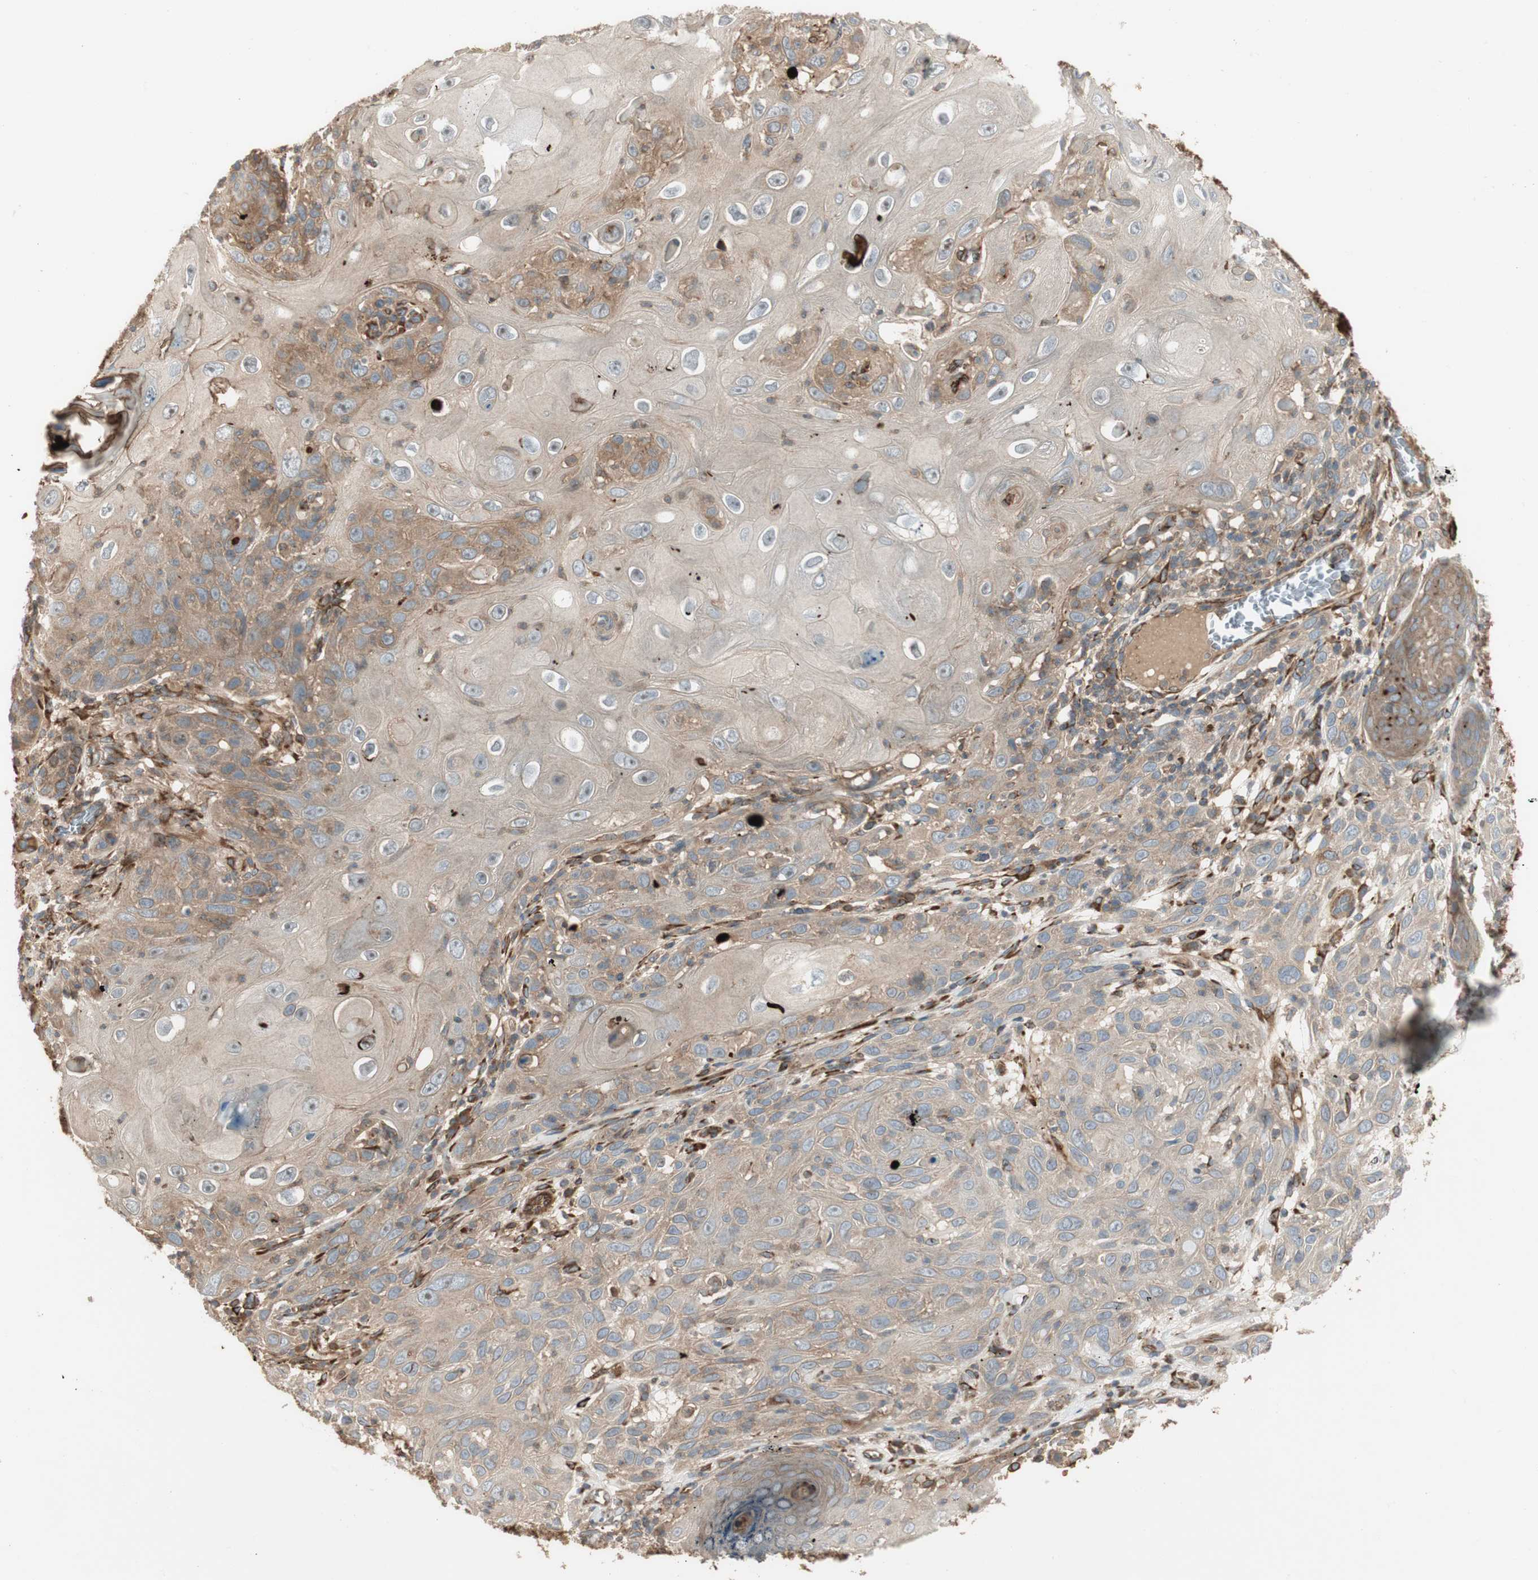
{"staining": {"intensity": "weak", "quantity": ">75%", "location": "cytoplasmic/membranous"}, "tissue": "skin cancer", "cell_type": "Tumor cells", "image_type": "cancer", "snomed": [{"axis": "morphology", "description": "Squamous cell carcinoma, NOS"}, {"axis": "topography", "description": "Skin"}], "caption": "Immunohistochemical staining of squamous cell carcinoma (skin) reveals low levels of weak cytoplasmic/membranous protein staining in about >75% of tumor cells.", "gene": "PRKG1", "patient": {"sex": "female", "age": 88}}